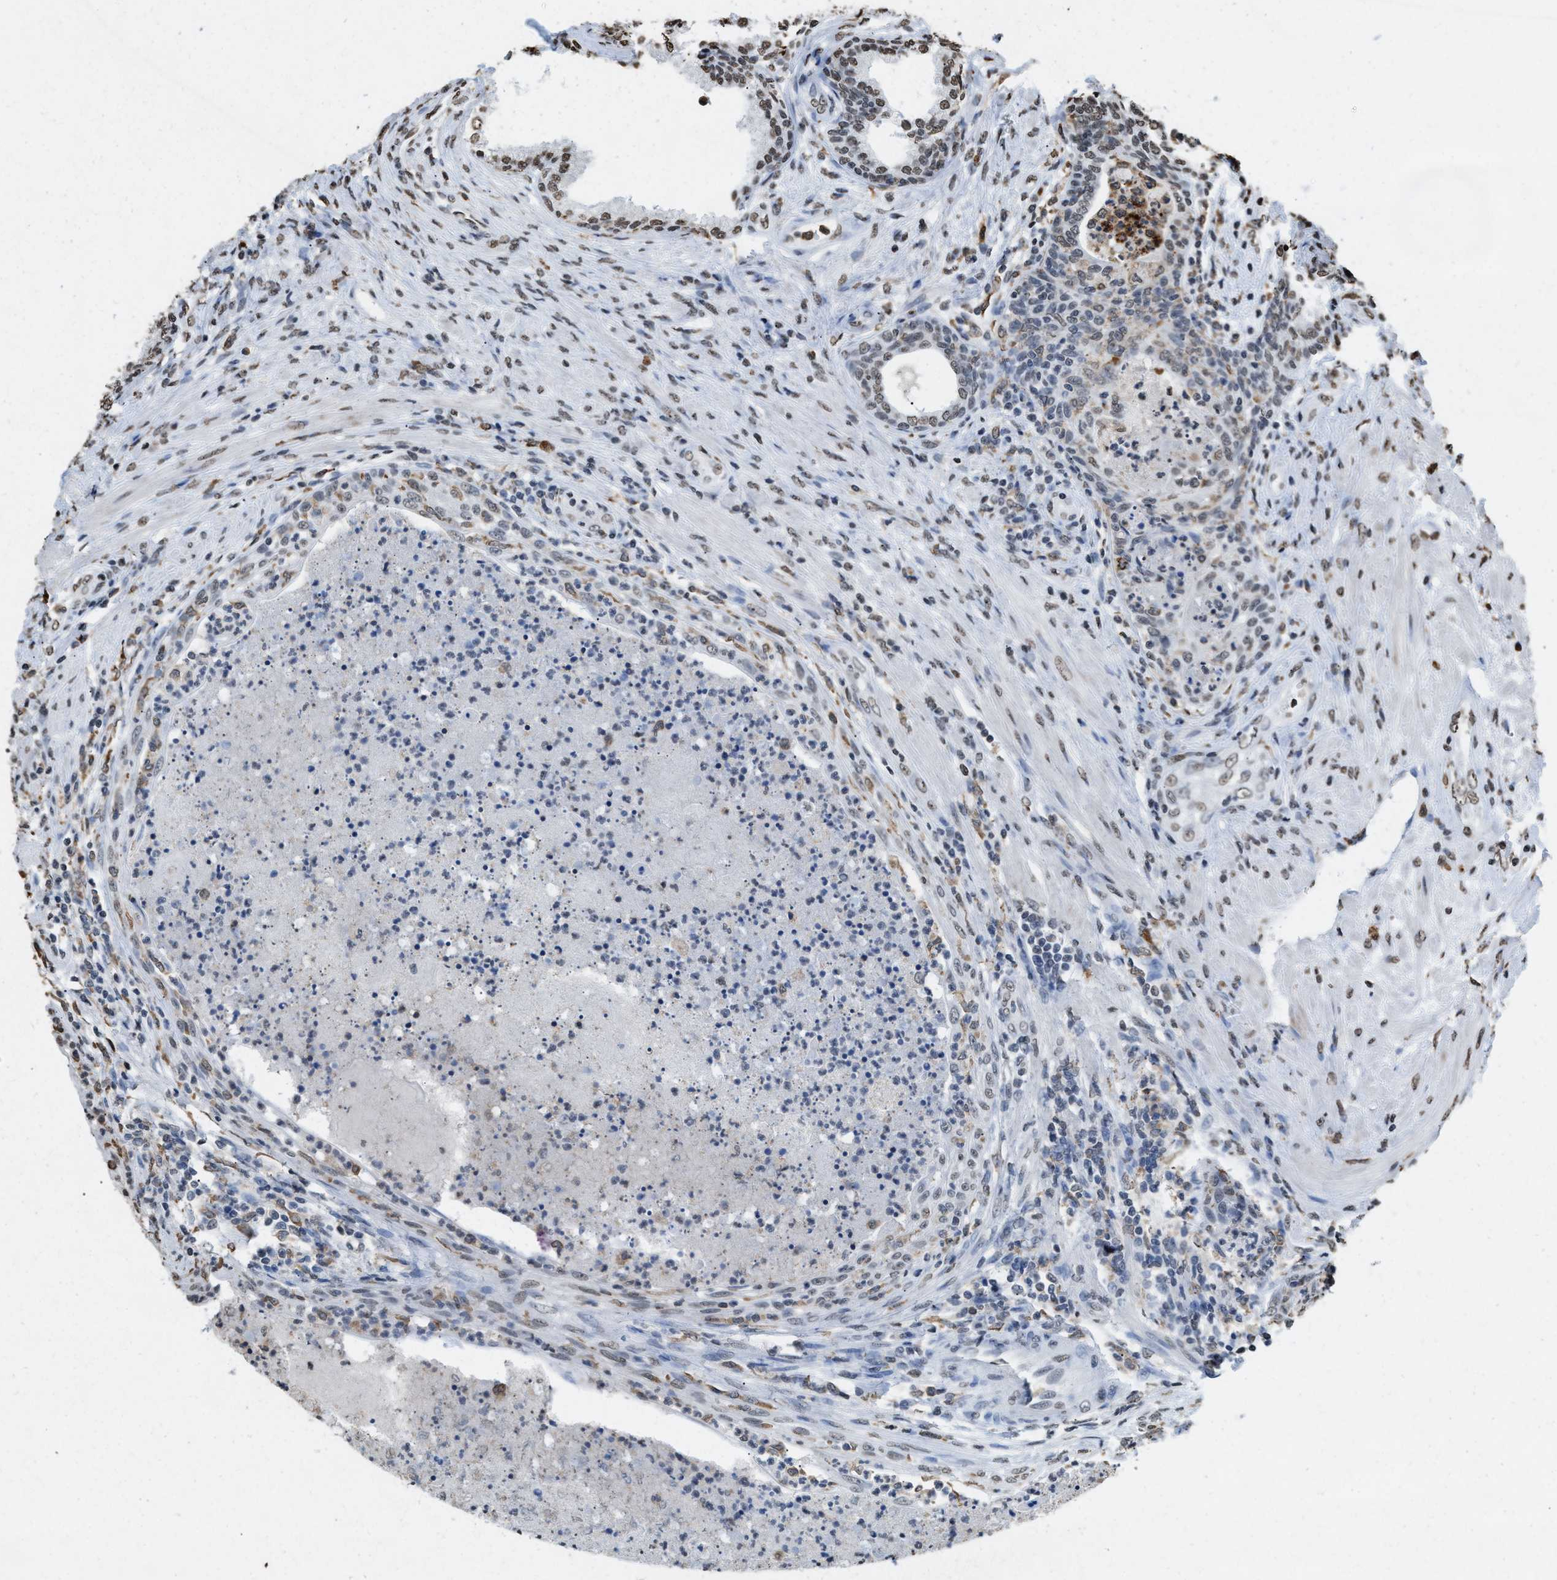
{"staining": {"intensity": "moderate", "quantity": ">75%", "location": "nuclear"}, "tissue": "prostate", "cell_type": "Glandular cells", "image_type": "normal", "snomed": [{"axis": "morphology", "description": "Normal tissue, NOS"}, {"axis": "topography", "description": "Prostate"}], "caption": "Glandular cells demonstrate moderate nuclear staining in about >75% of cells in unremarkable prostate. (DAB = brown stain, brightfield microscopy at high magnification).", "gene": "NUP88", "patient": {"sex": "male", "age": 76}}